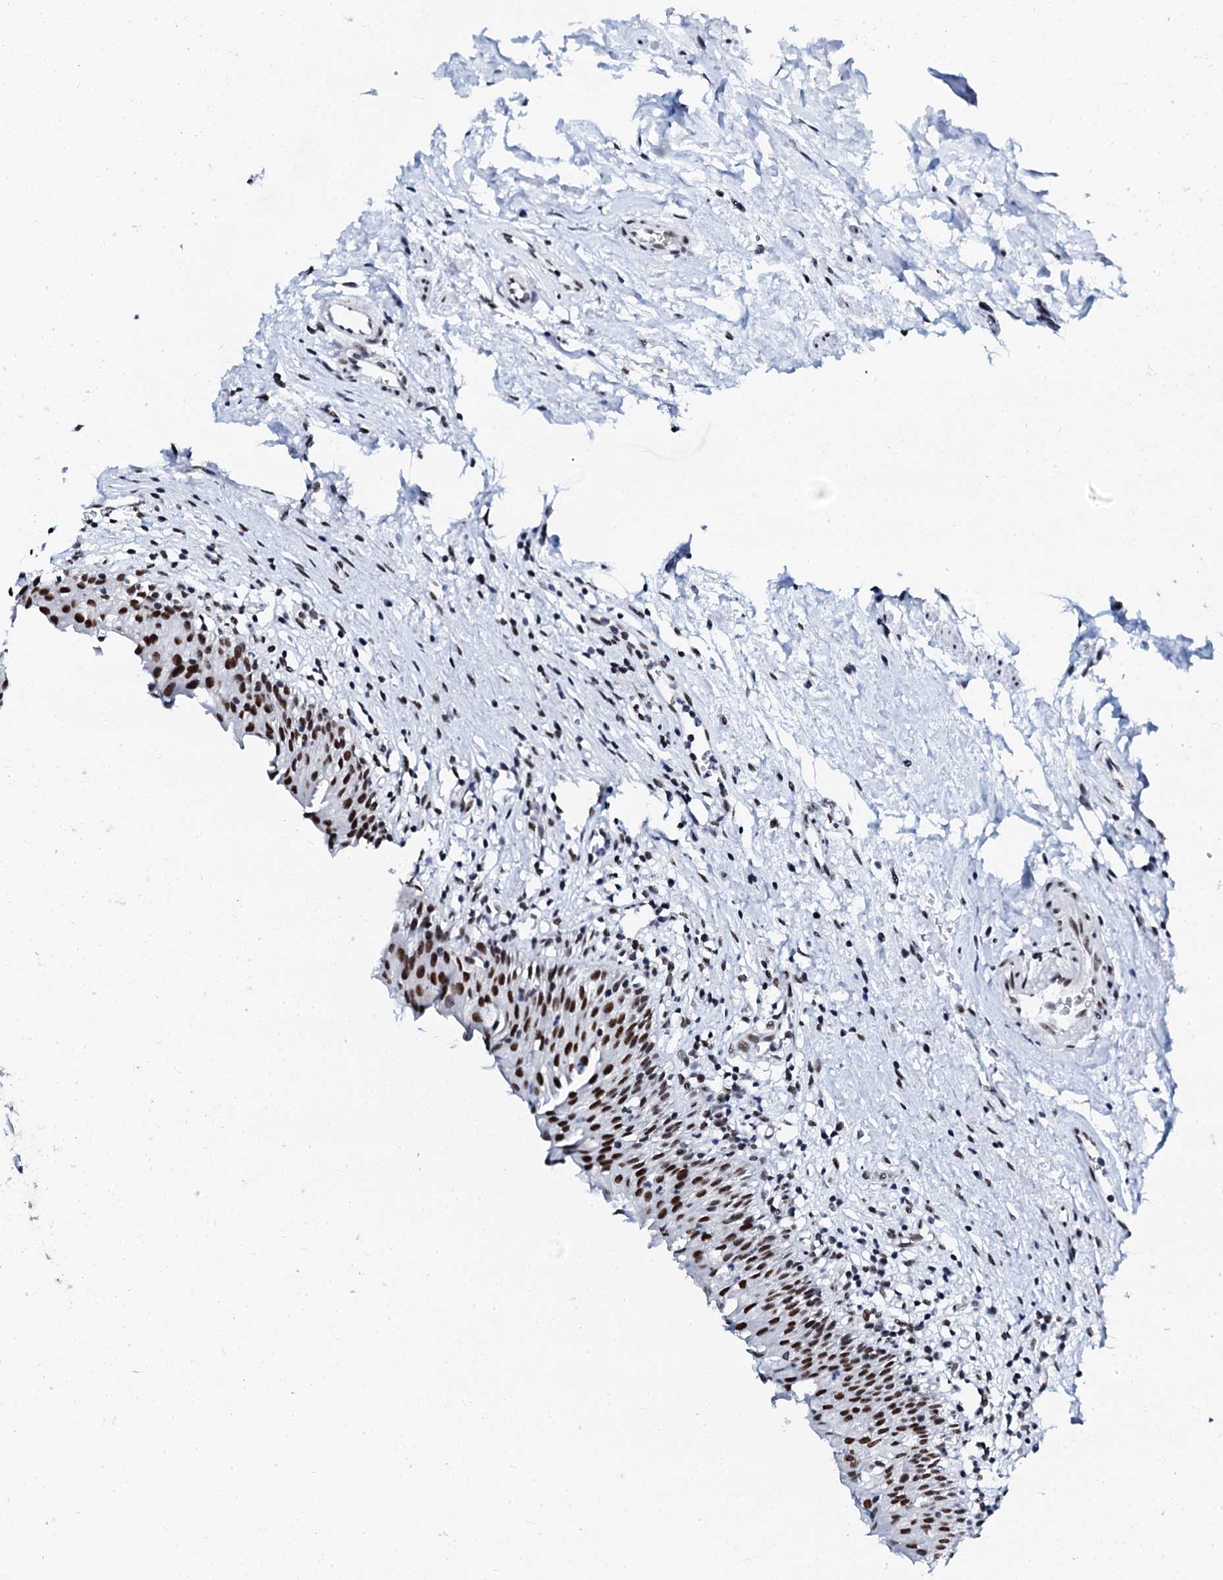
{"staining": {"intensity": "strong", "quantity": ">75%", "location": "nuclear"}, "tissue": "urinary bladder", "cell_type": "Urothelial cells", "image_type": "normal", "snomed": [{"axis": "morphology", "description": "Normal tissue, NOS"}, {"axis": "morphology", "description": "Inflammation, NOS"}, {"axis": "topography", "description": "Urinary bladder"}], "caption": "Urinary bladder stained for a protein displays strong nuclear positivity in urothelial cells. Using DAB (brown) and hematoxylin (blue) stains, captured at high magnification using brightfield microscopy.", "gene": "SLTM", "patient": {"sex": "male", "age": 63}}